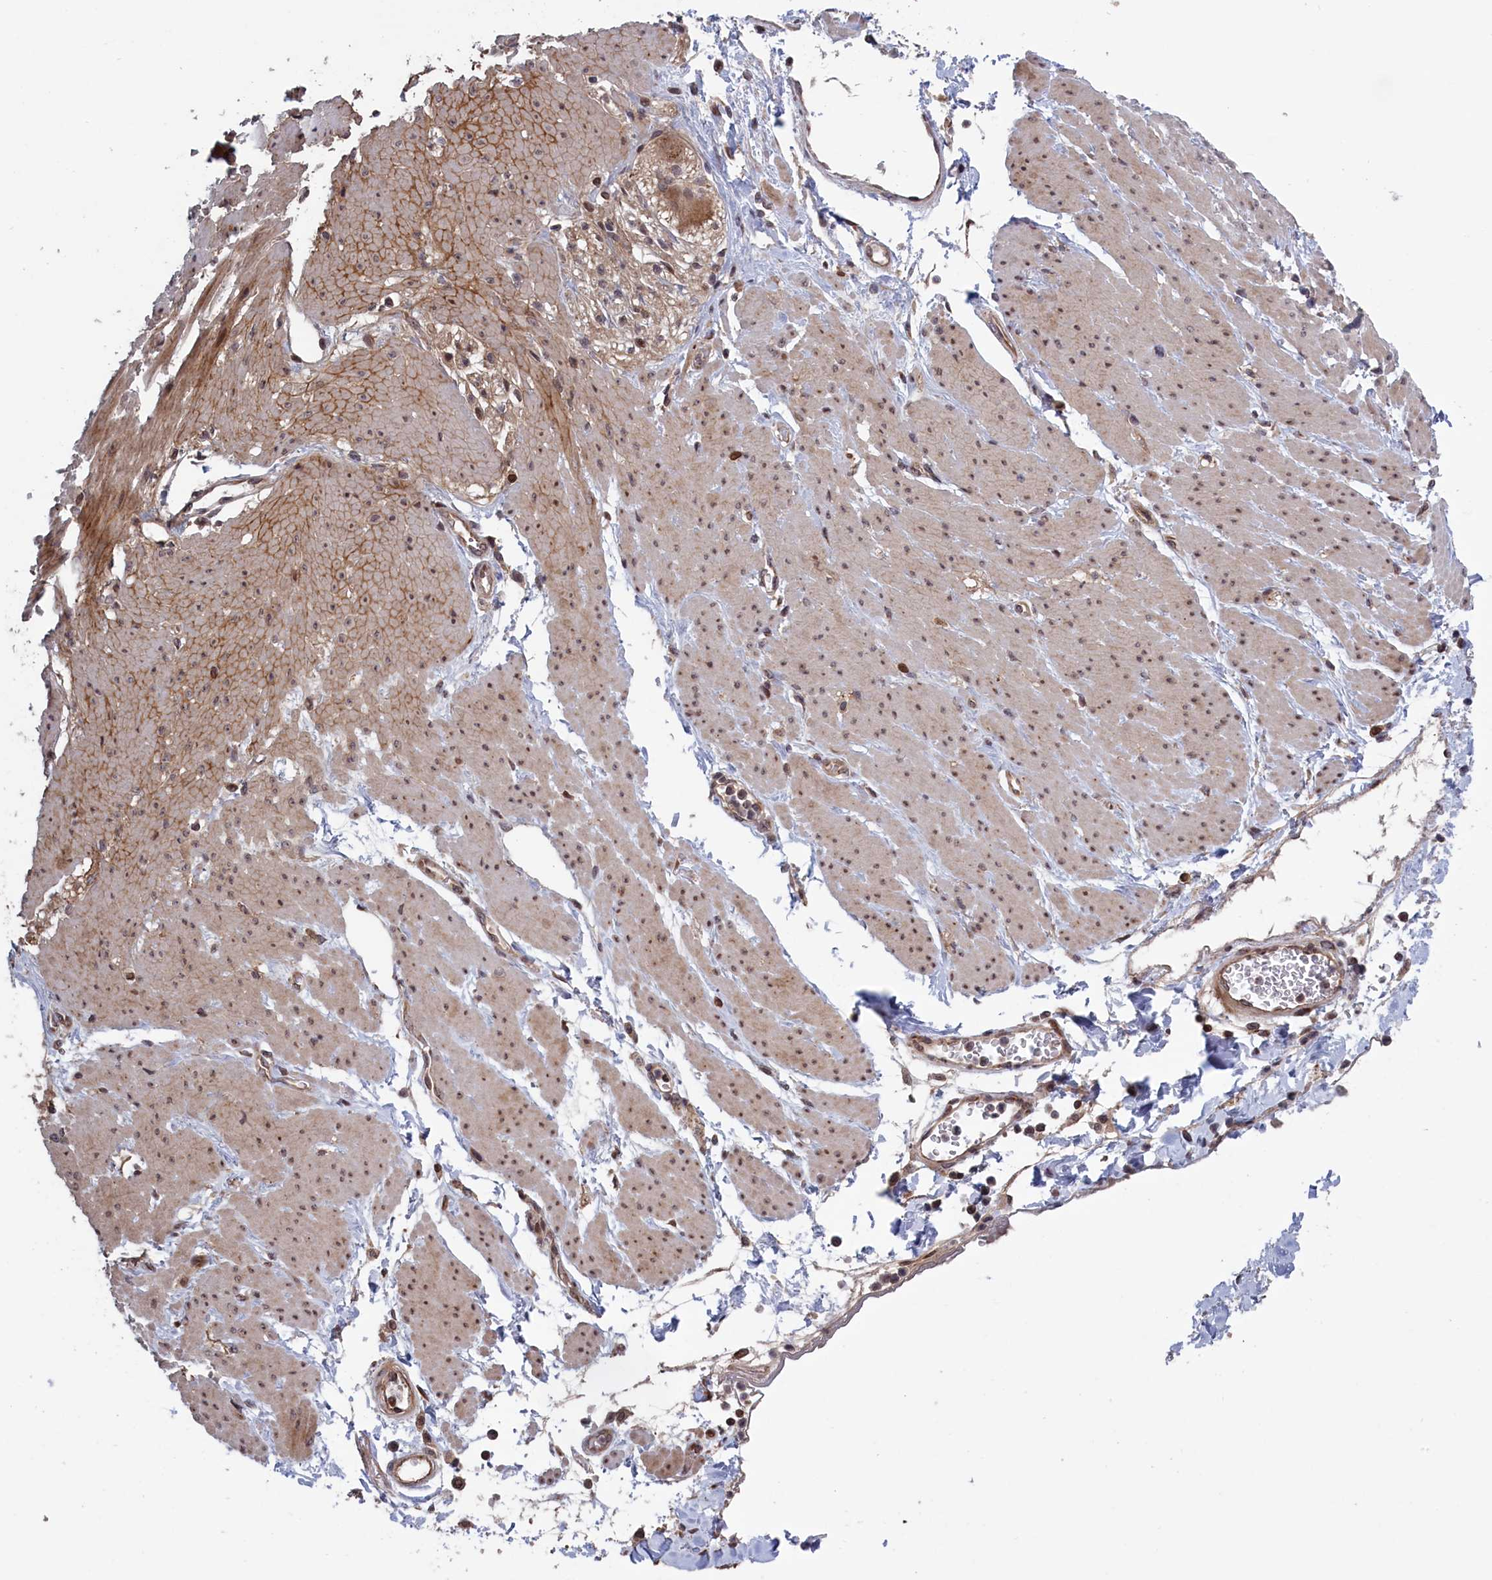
{"staining": {"intensity": "moderate", "quantity": ">75%", "location": "cytoplasmic/membranous,nuclear"}, "tissue": "soft tissue", "cell_type": "Fibroblasts", "image_type": "normal", "snomed": [{"axis": "morphology", "description": "Normal tissue, NOS"}, {"axis": "morphology", "description": "Adenocarcinoma, NOS"}, {"axis": "topography", "description": "Duodenum"}, {"axis": "topography", "description": "Peripheral nerve tissue"}], "caption": "A brown stain labels moderate cytoplasmic/membranous,nuclear expression of a protein in fibroblasts of normal soft tissue.", "gene": "LSG1", "patient": {"sex": "female", "age": 60}}